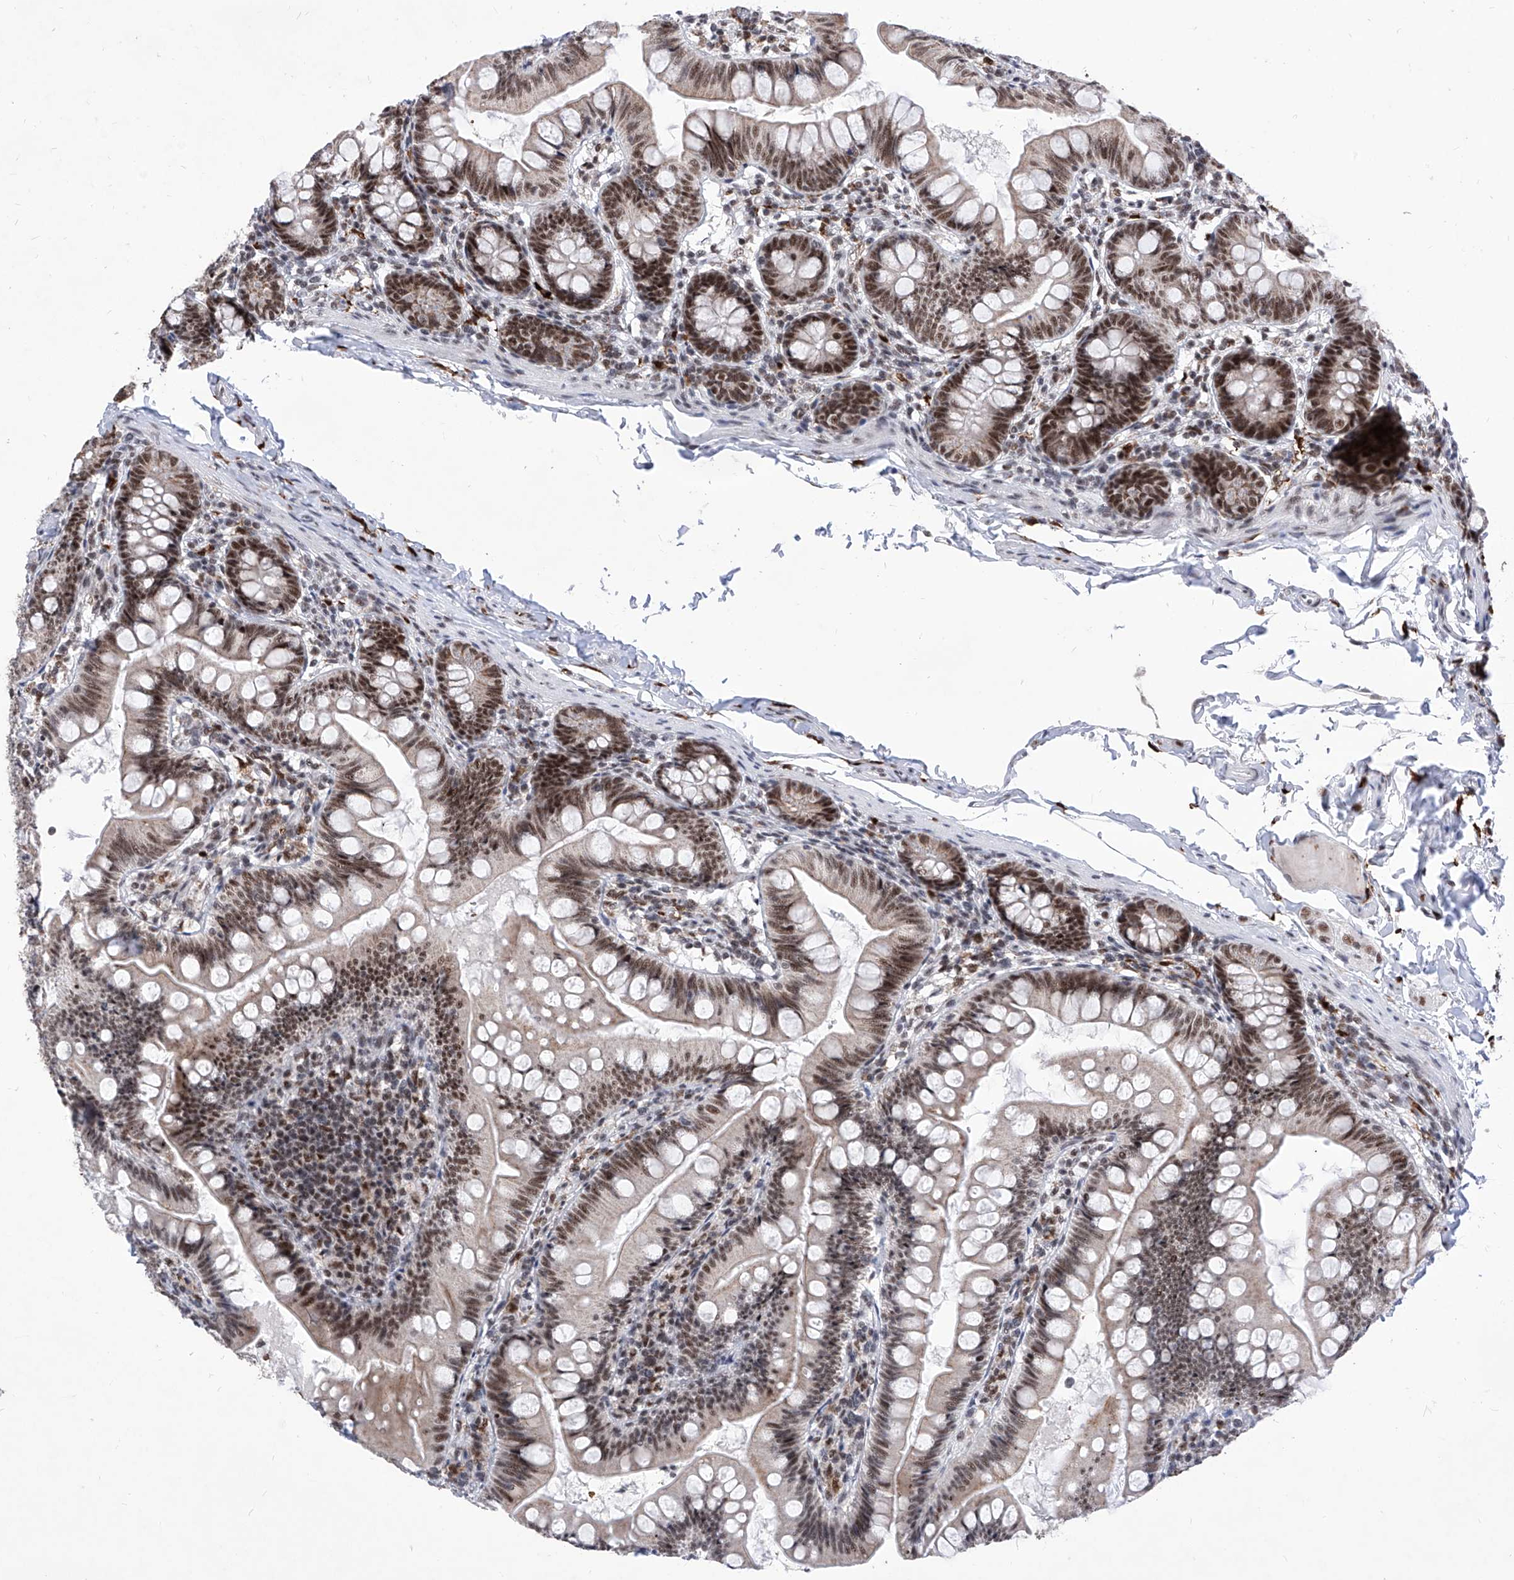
{"staining": {"intensity": "strong", "quantity": ">75%", "location": "nuclear"}, "tissue": "small intestine", "cell_type": "Glandular cells", "image_type": "normal", "snomed": [{"axis": "morphology", "description": "Normal tissue, NOS"}, {"axis": "topography", "description": "Small intestine"}], "caption": "Immunohistochemical staining of benign human small intestine reveals strong nuclear protein expression in approximately >75% of glandular cells. (IHC, brightfield microscopy, high magnification).", "gene": "PHF5A", "patient": {"sex": "male", "age": 7}}